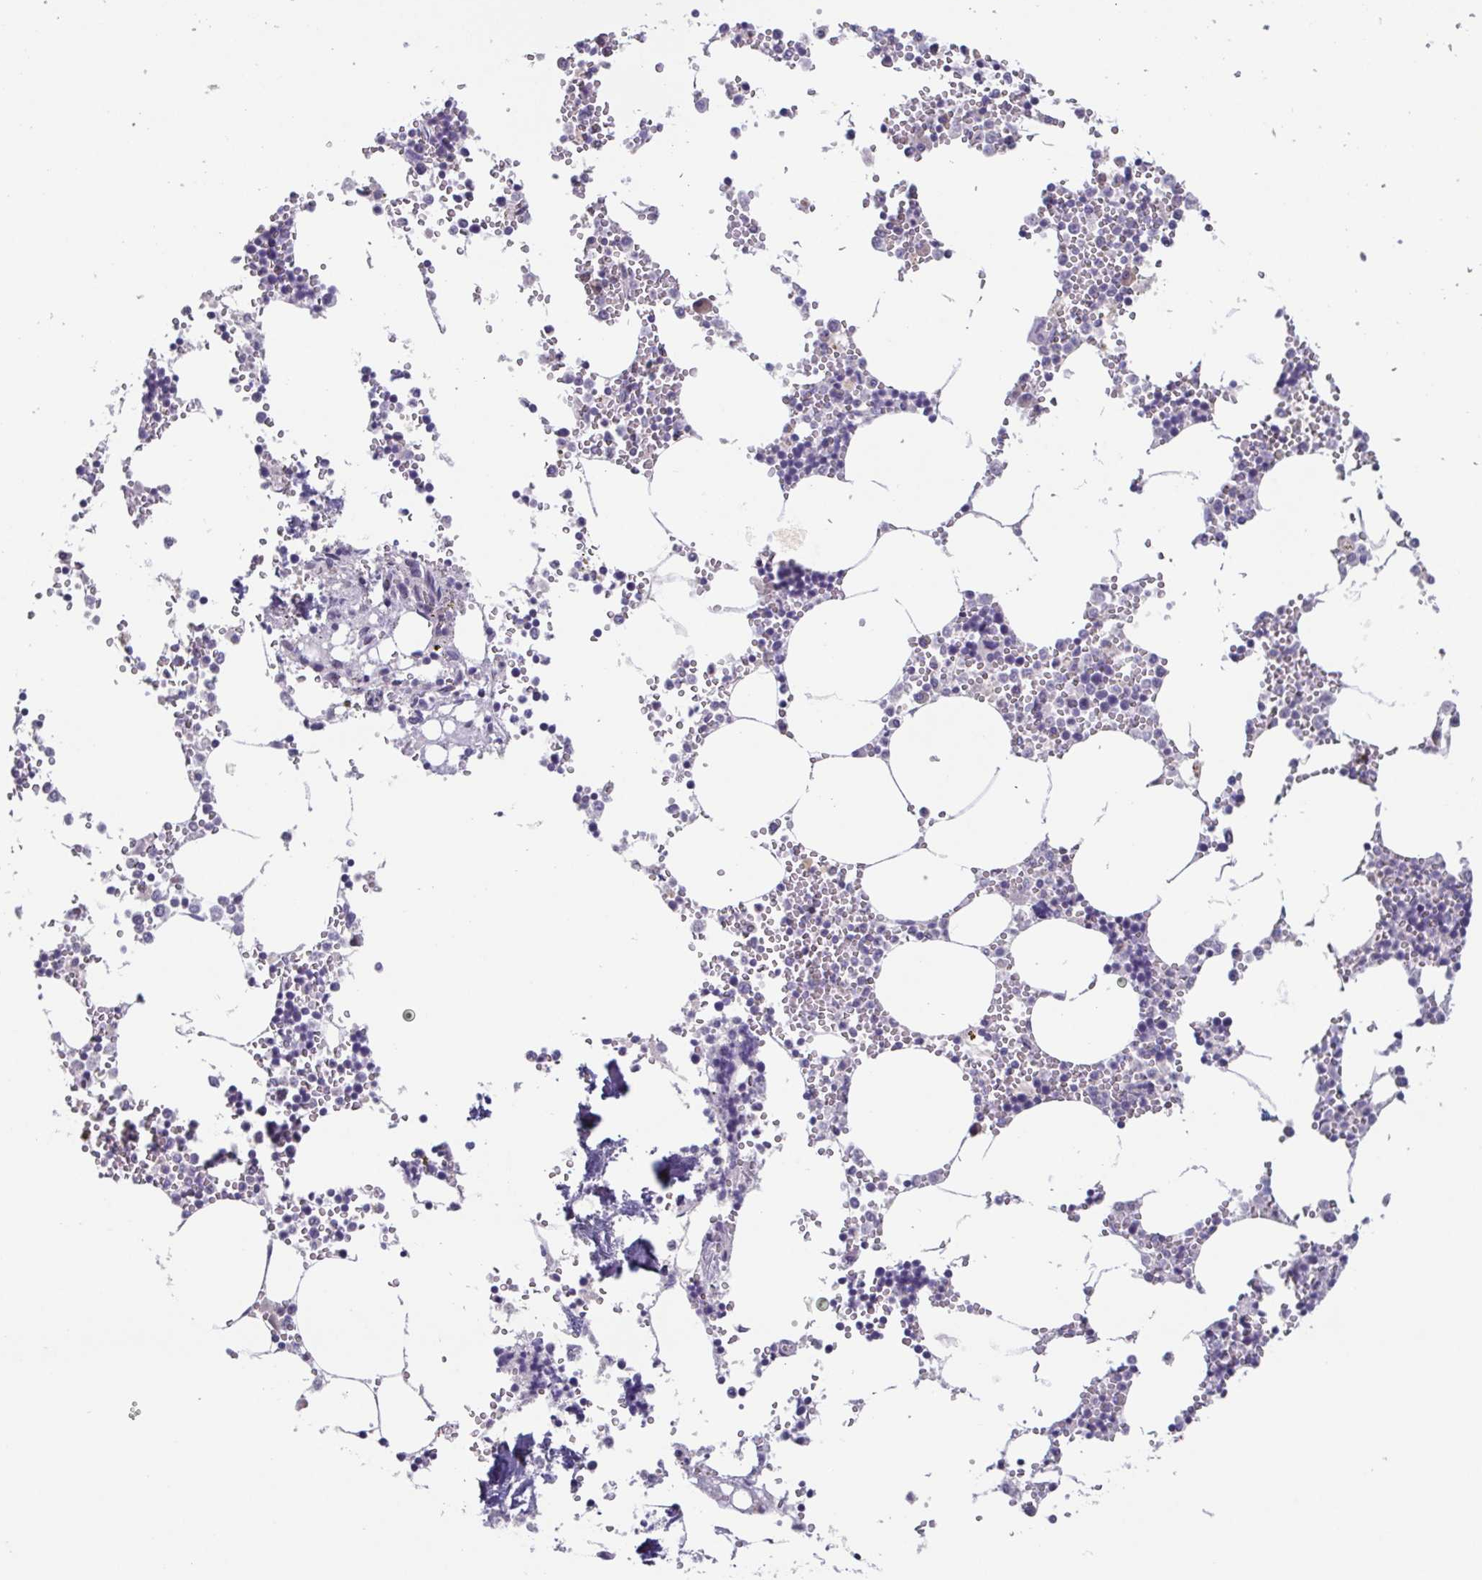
{"staining": {"intensity": "negative", "quantity": "none", "location": "none"}, "tissue": "bone marrow", "cell_type": "Hematopoietic cells", "image_type": "normal", "snomed": [{"axis": "morphology", "description": "Normal tissue, NOS"}, {"axis": "topography", "description": "Bone marrow"}], "caption": "IHC of unremarkable human bone marrow displays no staining in hematopoietic cells.", "gene": "GHRL", "patient": {"sex": "male", "age": 54}}